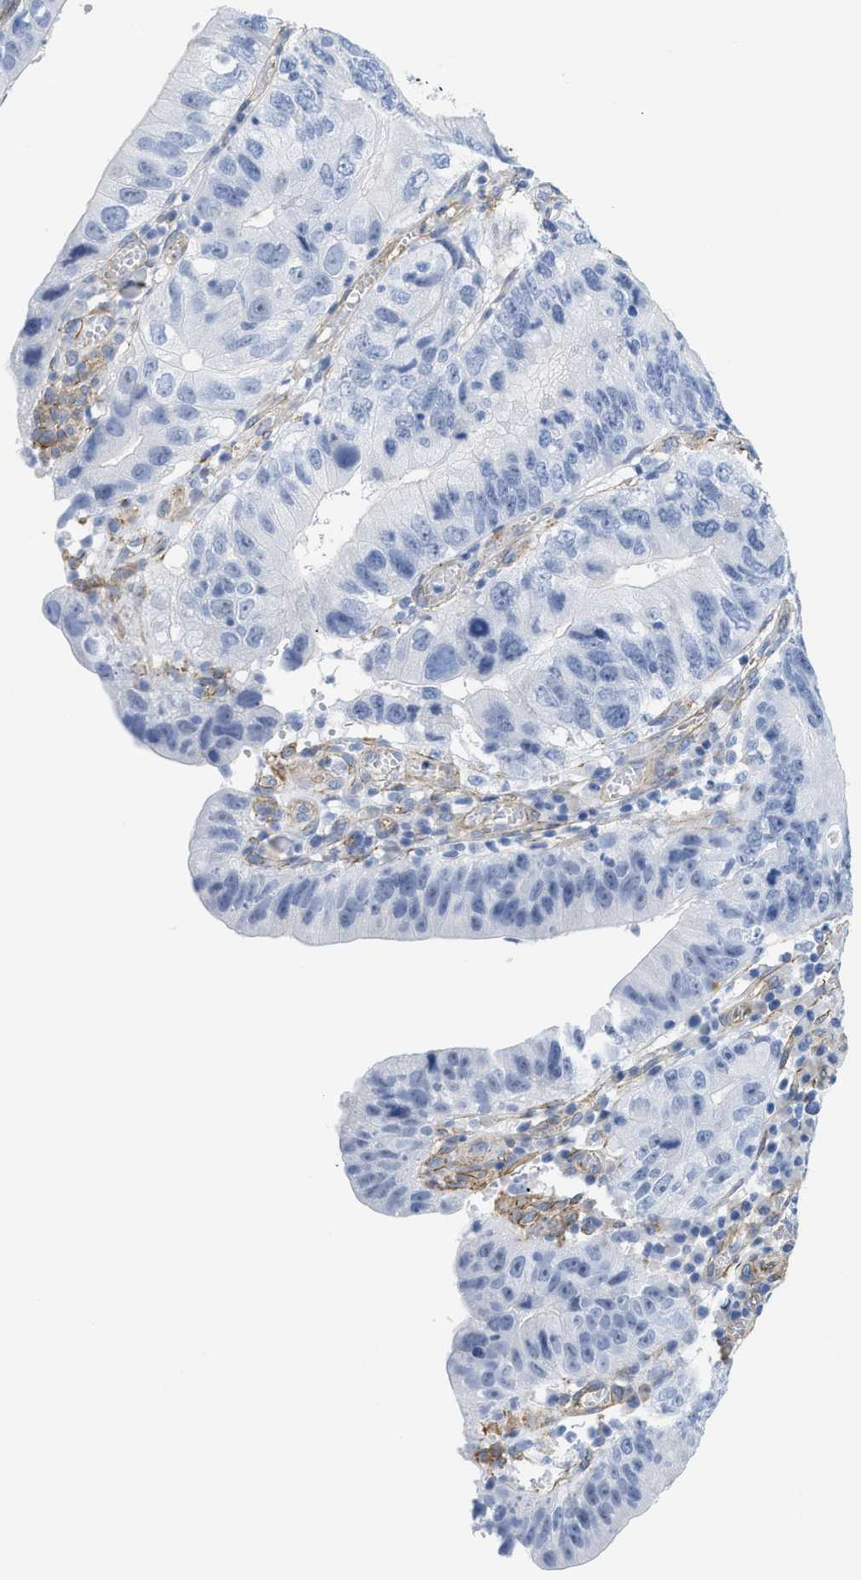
{"staining": {"intensity": "negative", "quantity": "none", "location": "none"}, "tissue": "stomach cancer", "cell_type": "Tumor cells", "image_type": "cancer", "snomed": [{"axis": "morphology", "description": "Adenocarcinoma, NOS"}, {"axis": "topography", "description": "Stomach"}], "caption": "The image shows no significant expression in tumor cells of adenocarcinoma (stomach). Brightfield microscopy of immunohistochemistry stained with DAB (brown) and hematoxylin (blue), captured at high magnification.", "gene": "TUB", "patient": {"sex": "male", "age": 59}}